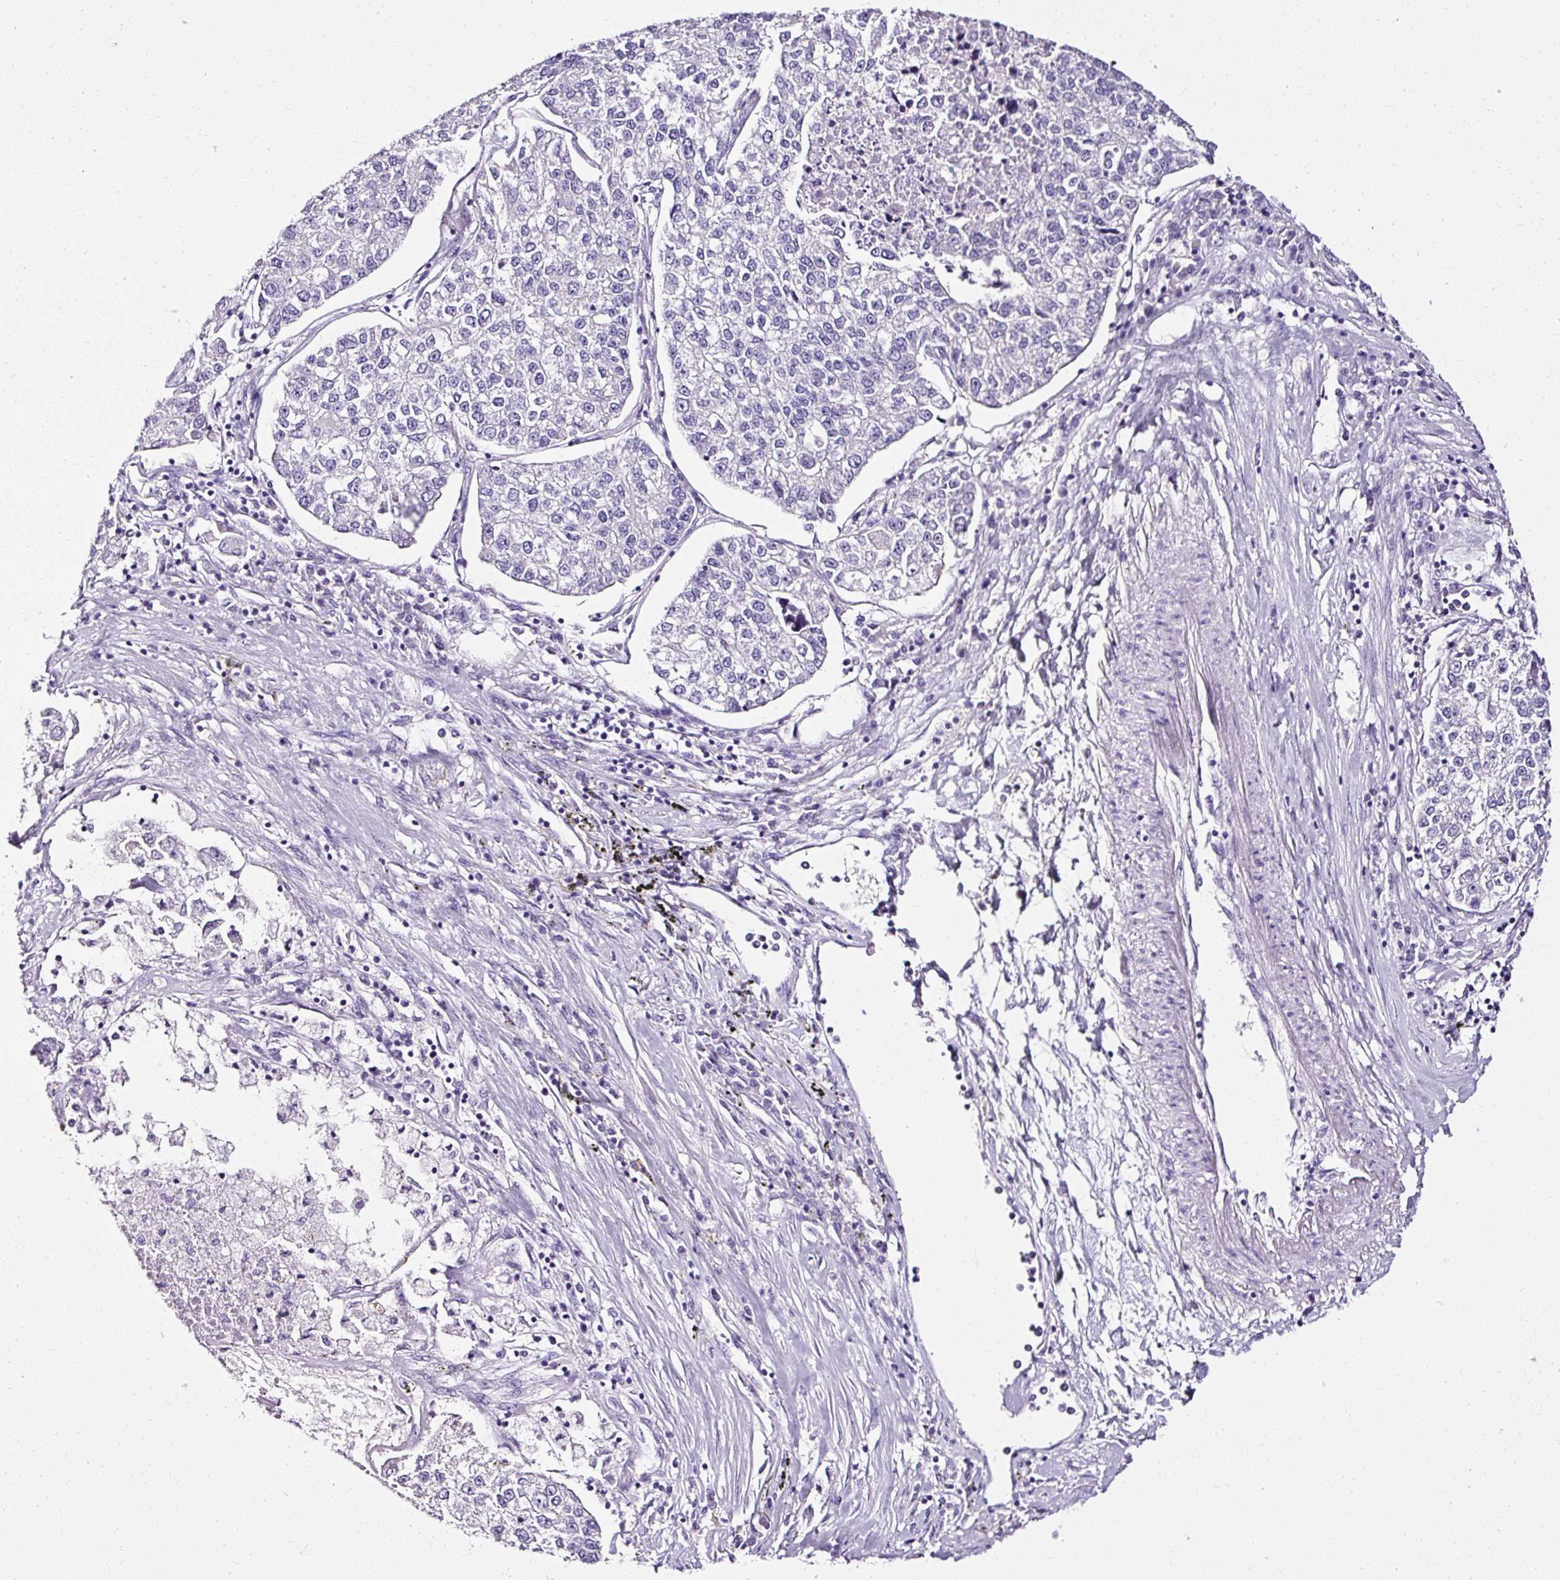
{"staining": {"intensity": "negative", "quantity": "none", "location": "none"}, "tissue": "lung cancer", "cell_type": "Tumor cells", "image_type": "cancer", "snomed": [{"axis": "morphology", "description": "Adenocarcinoma, NOS"}, {"axis": "topography", "description": "Lung"}], "caption": "This is a photomicrograph of IHC staining of adenocarcinoma (lung), which shows no staining in tumor cells. Brightfield microscopy of immunohistochemistry (IHC) stained with DAB (brown) and hematoxylin (blue), captured at high magnification.", "gene": "ATP2A1", "patient": {"sex": "male", "age": 49}}